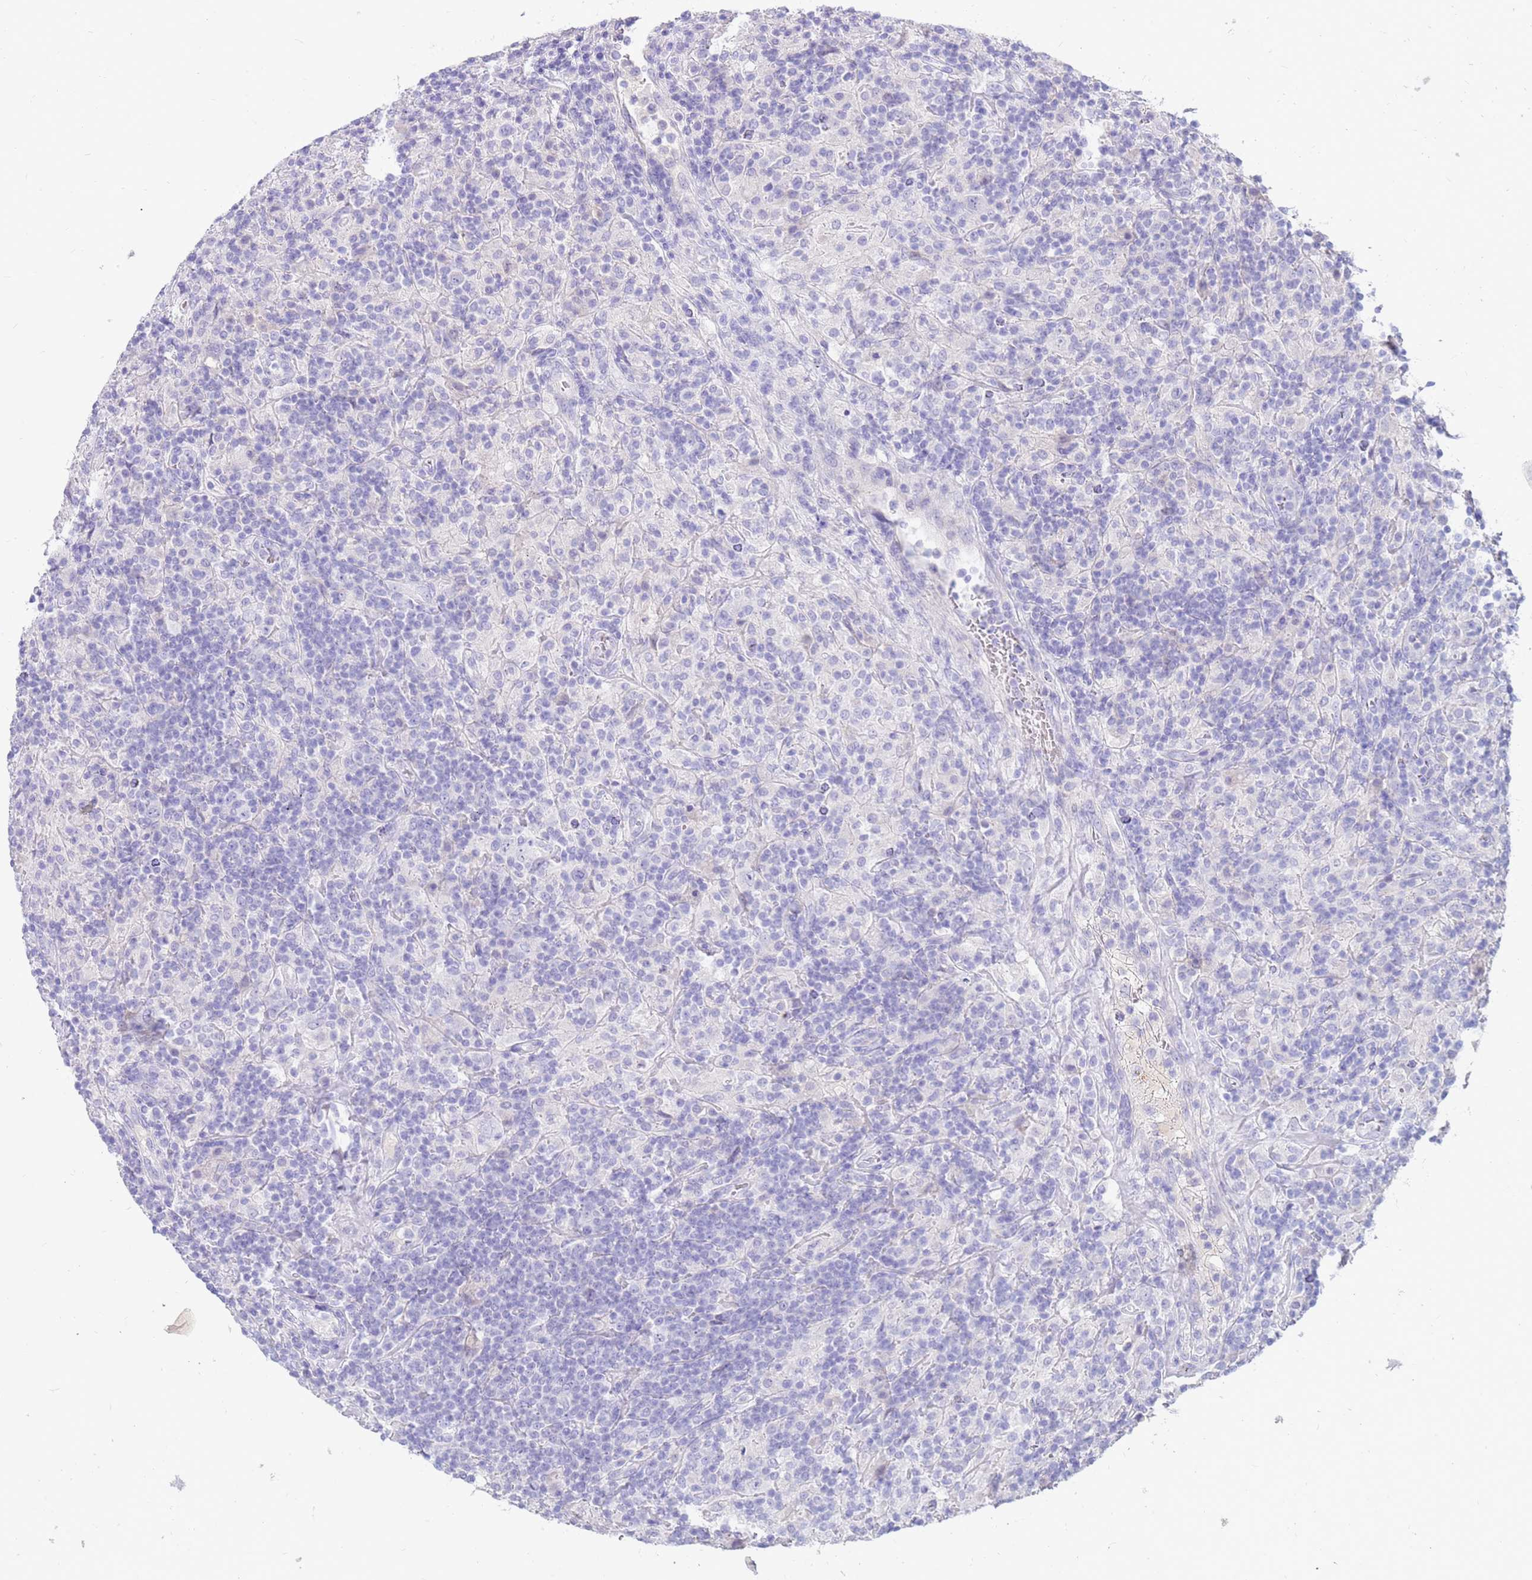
{"staining": {"intensity": "negative", "quantity": "none", "location": "none"}, "tissue": "lymphoma", "cell_type": "Tumor cells", "image_type": "cancer", "snomed": [{"axis": "morphology", "description": "Hodgkin's disease, NOS"}, {"axis": "topography", "description": "Lymph node"}], "caption": "Histopathology image shows no significant protein positivity in tumor cells of Hodgkin's disease.", "gene": "EVPLL", "patient": {"sex": "male", "age": 70}}